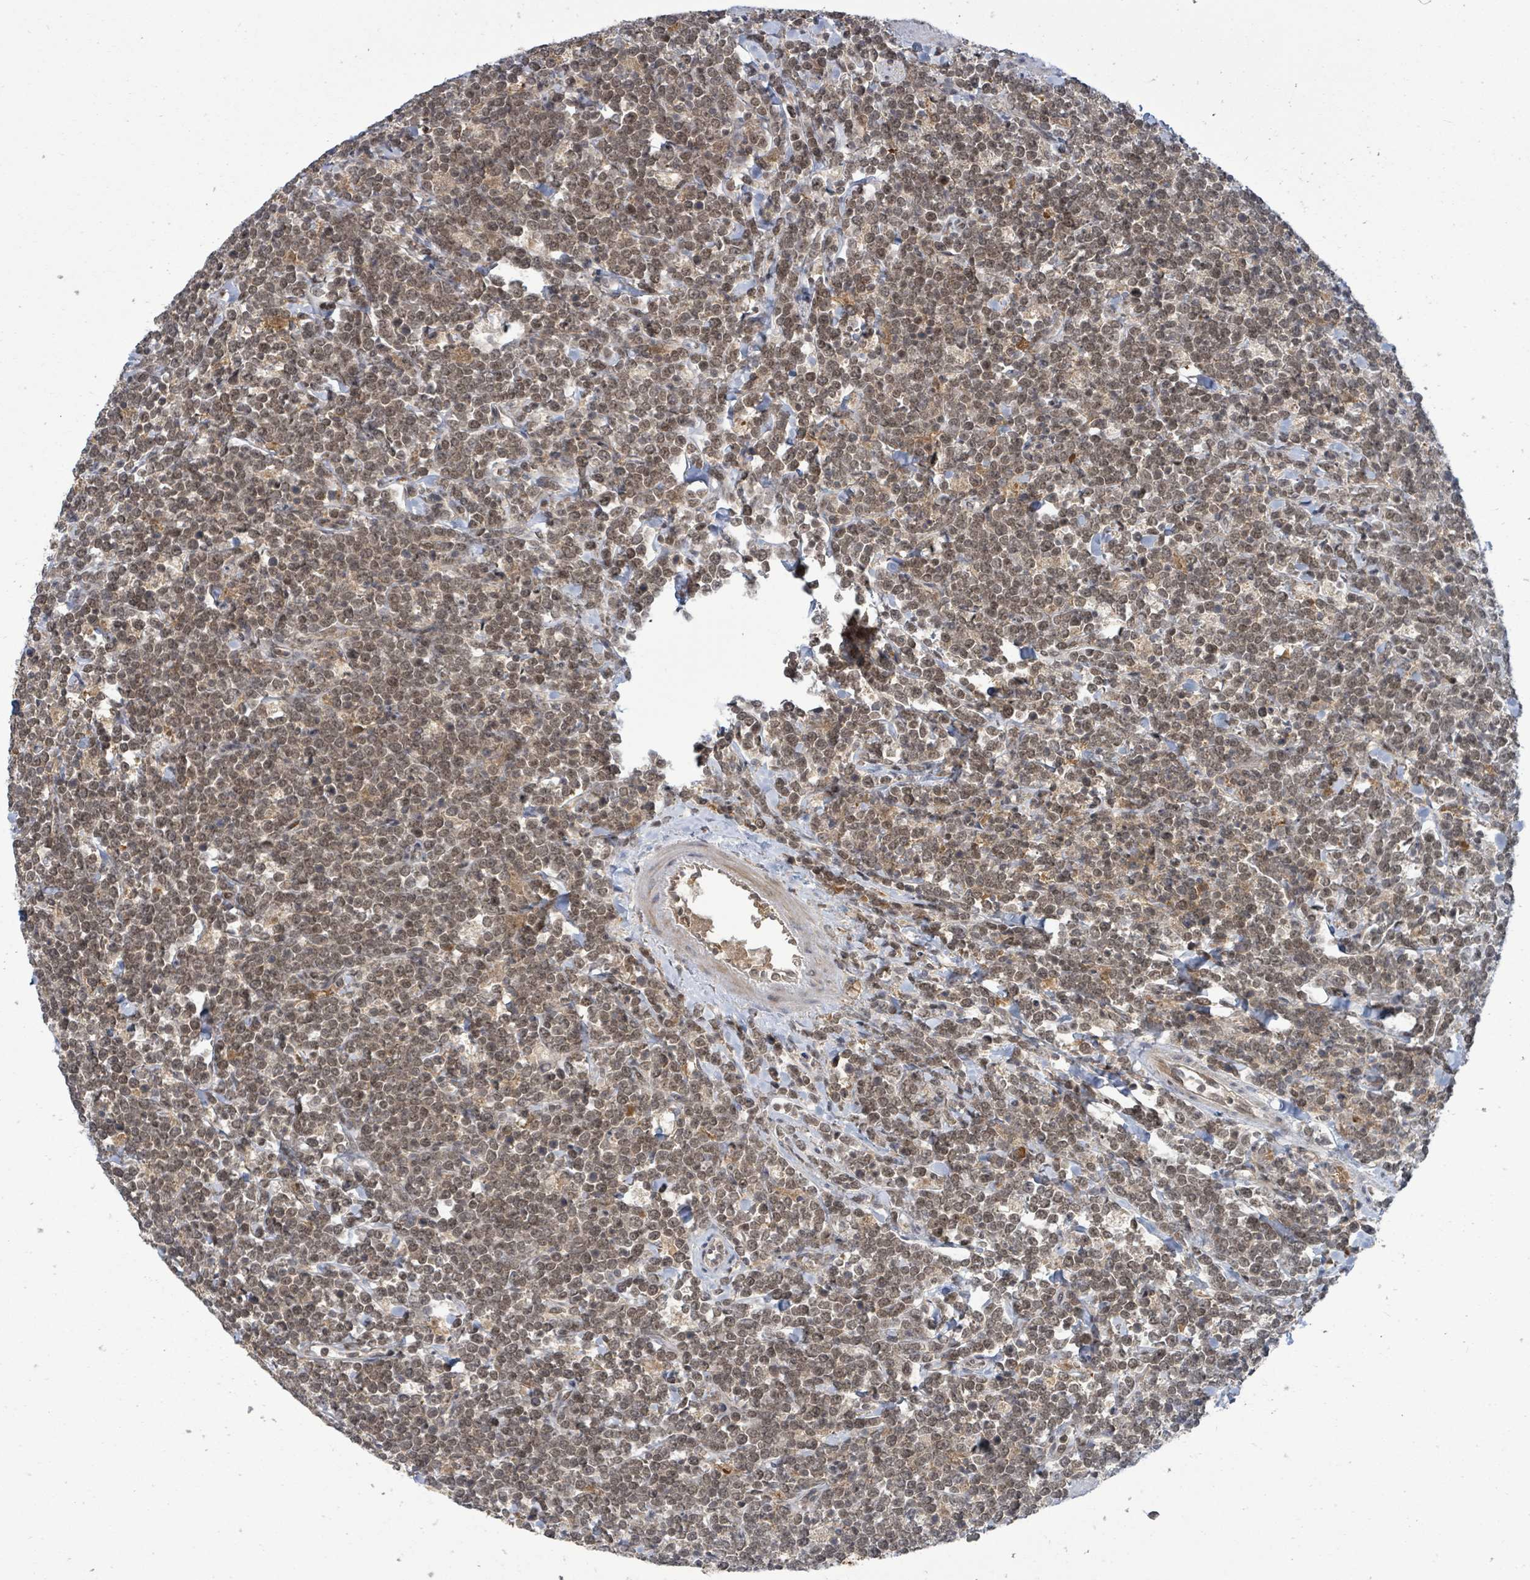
{"staining": {"intensity": "moderate", "quantity": ">75%", "location": "nuclear"}, "tissue": "lymphoma", "cell_type": "Tumor cells", "image_type": "cancer", "snomed": [{"axis": "morphology", "description": "Malignant lymphoma, non-Hodgkin's type, High grade"}, {"axis": "topography", "description": "Small intestine"}, {"axis": "topography", "description": "Colon"}], "caption": "Protein staining of high-grade malignant lymphoma, non-Hodgkin's type tissue exhibits moderate nuclear expression in about >75% of tumor cells. The staining was performed using DAB (3,3'-diaminobenzidine), with brown indicating positive protein expression. Nuclei are stained blue with hematoxylin.", "gene": "FBXO6", "patient": {"sex": "male", "age": 8}}